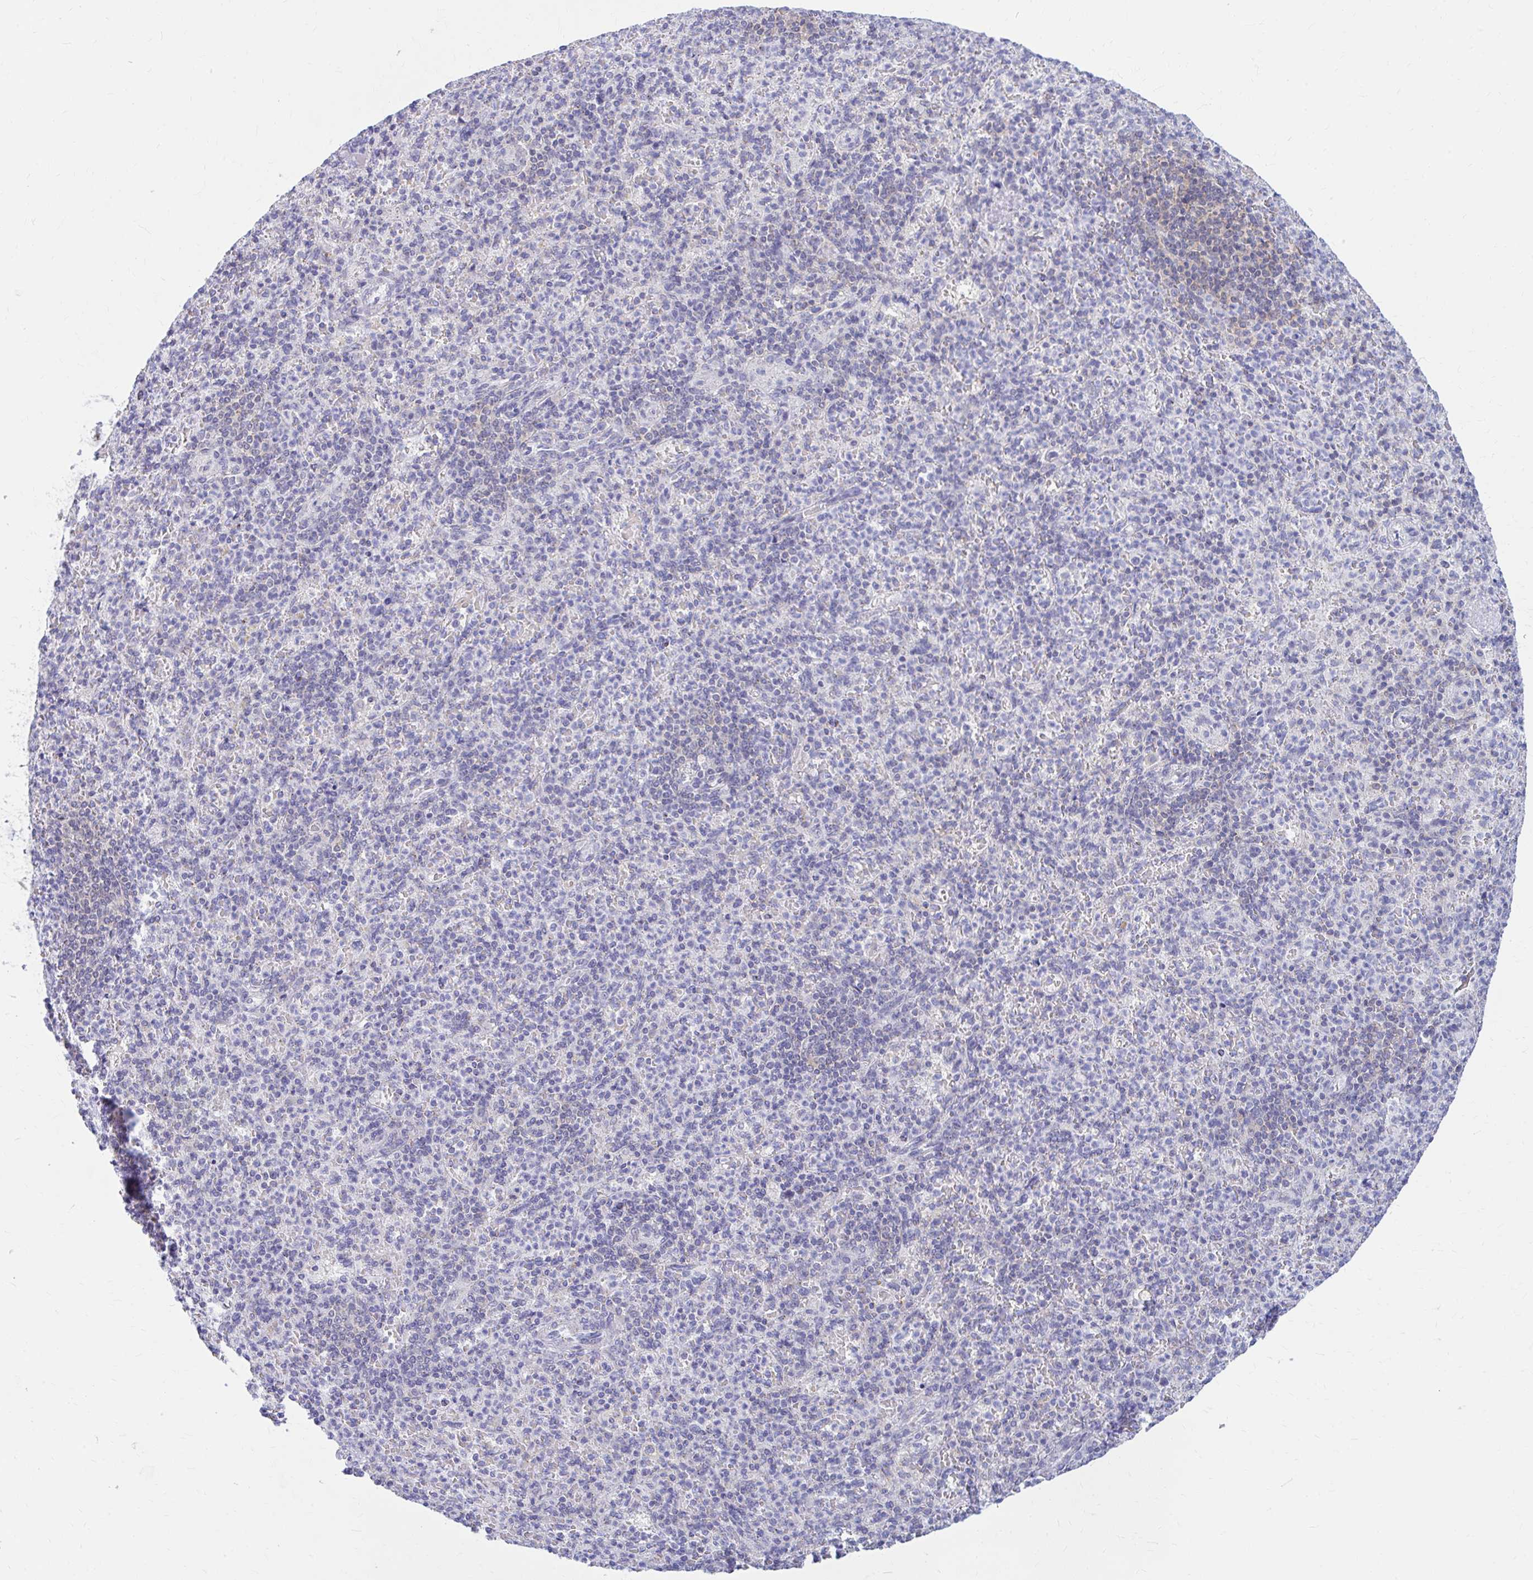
{"staining": {"intensity": "negative", "quantity": "none", "location": "none"}, "tissue": "spleen", "cell_type": "Cells in red pulp", "image_type": "normal", "snomed": [{"axis": "morphology", "description": "Normal tissue, NOS"}, {"axis": "topography", "description": "Spleen"}], "caption": "The image exhibits no significant staining in cells in red pulp of spleen.", "gene": "RADIL", "patient": {"sex": "female", "age": 74}}